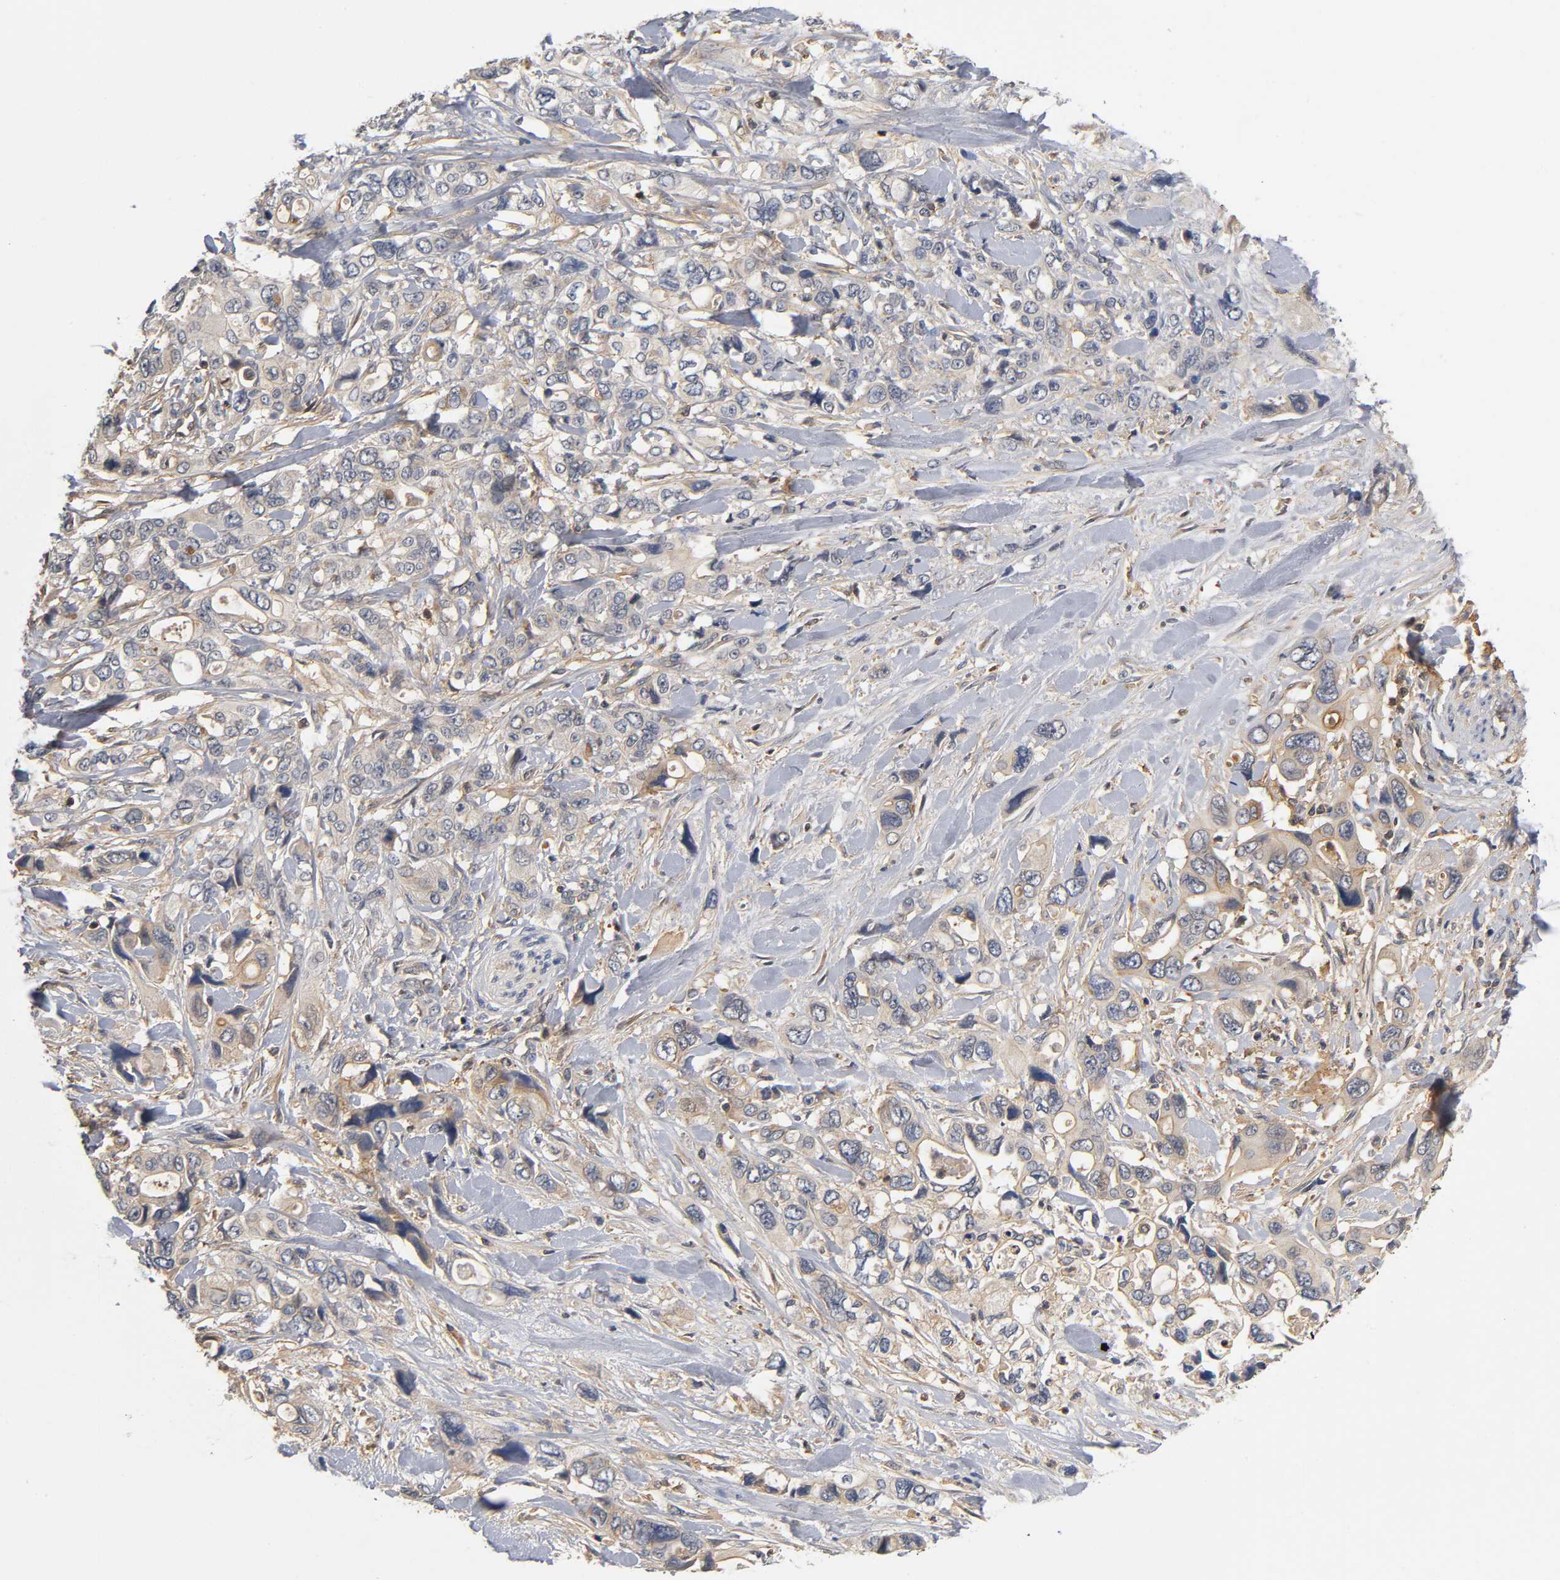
{"staining": {"intensity": "moderate", "quantity": ">75%", "location": "cytoplasmic/membranous"}, "tissue": "pancreatic cancer", "cell_type": "Tumor cells", "image_type": "cancer", "snomed": [{"axis": "morphology", "description": "Adenocarcinoma, NOS"}, {"axis": "topography", "description": "Pancreas"}], "caption": "DAB immunohistochemical staining of human adenocarcinoma (pancreatic) displays moderate cytoplasmic/membranous protein positivity in approximately >75% of tumor cells. (DAB (3,3'-diaminobenzidine) IHC, brown staining for protein, blue staining for nuclei).", "gene": "ACTR2", "patient": {"sex": "male", "age": 46}}